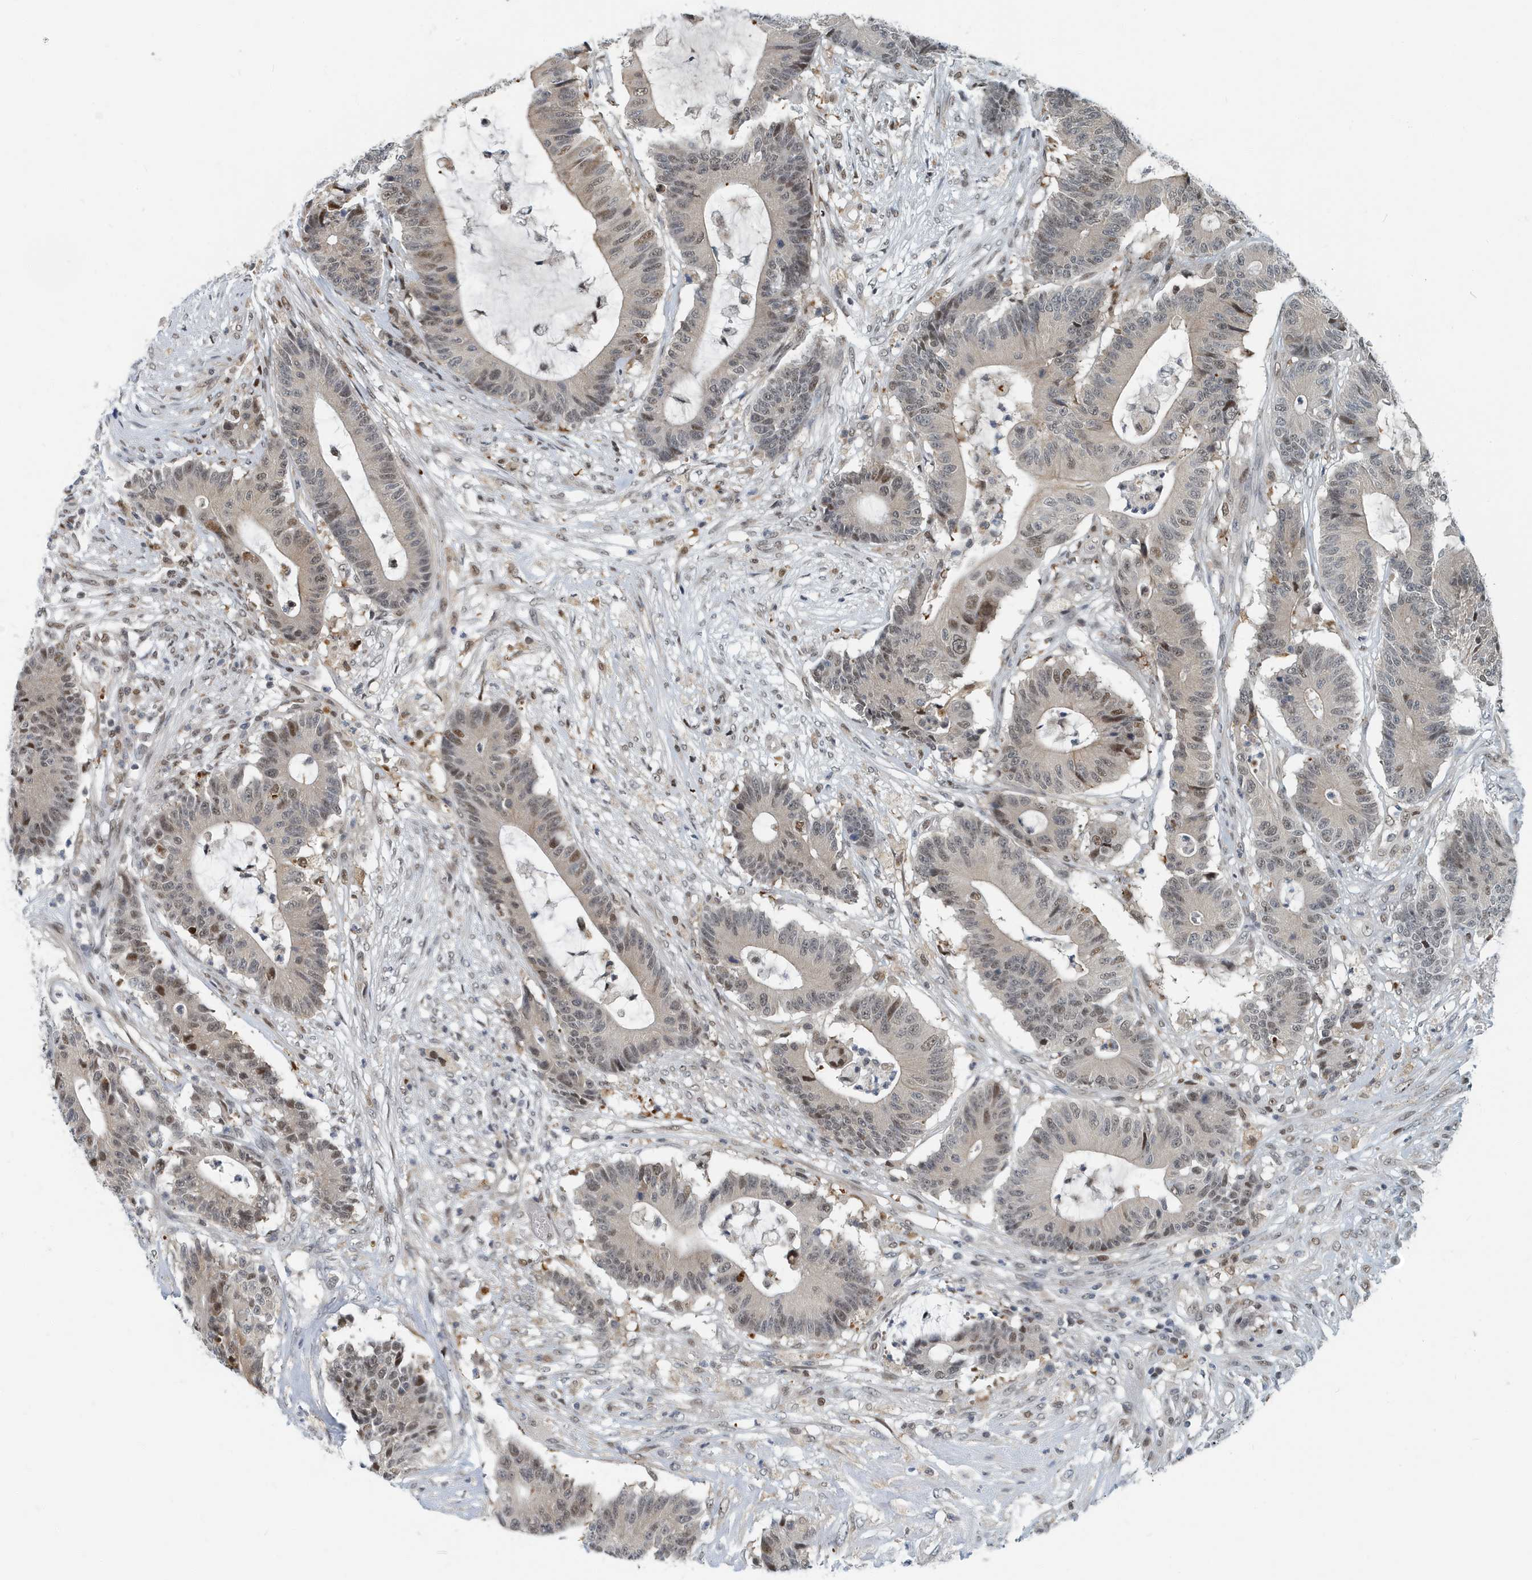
{"staining": {"intensity": "moderate", "quantity": "<25%", "location": "cytoplasmic/membranous,nuclear"}, "tissue": "colorectal cancer", "cell_type": "Tumor cells", "image_type": "cancer", "snomed": [{"axis": "morphology", "description": "Adenocarcinoma, NOS"}, {"axis": "topography", "description": "Colon"}], "caption": "Brown immunohistochemical staining in human colorectal cancer (adenocarcinoma) reveals moderate cytoplasmic/membranous and nuclear positivity in approximately <25% of tumor cells. Nuclei are stained in blue.", "gene": "KIF15", "patient": {"sex": "female", "age": 84}}